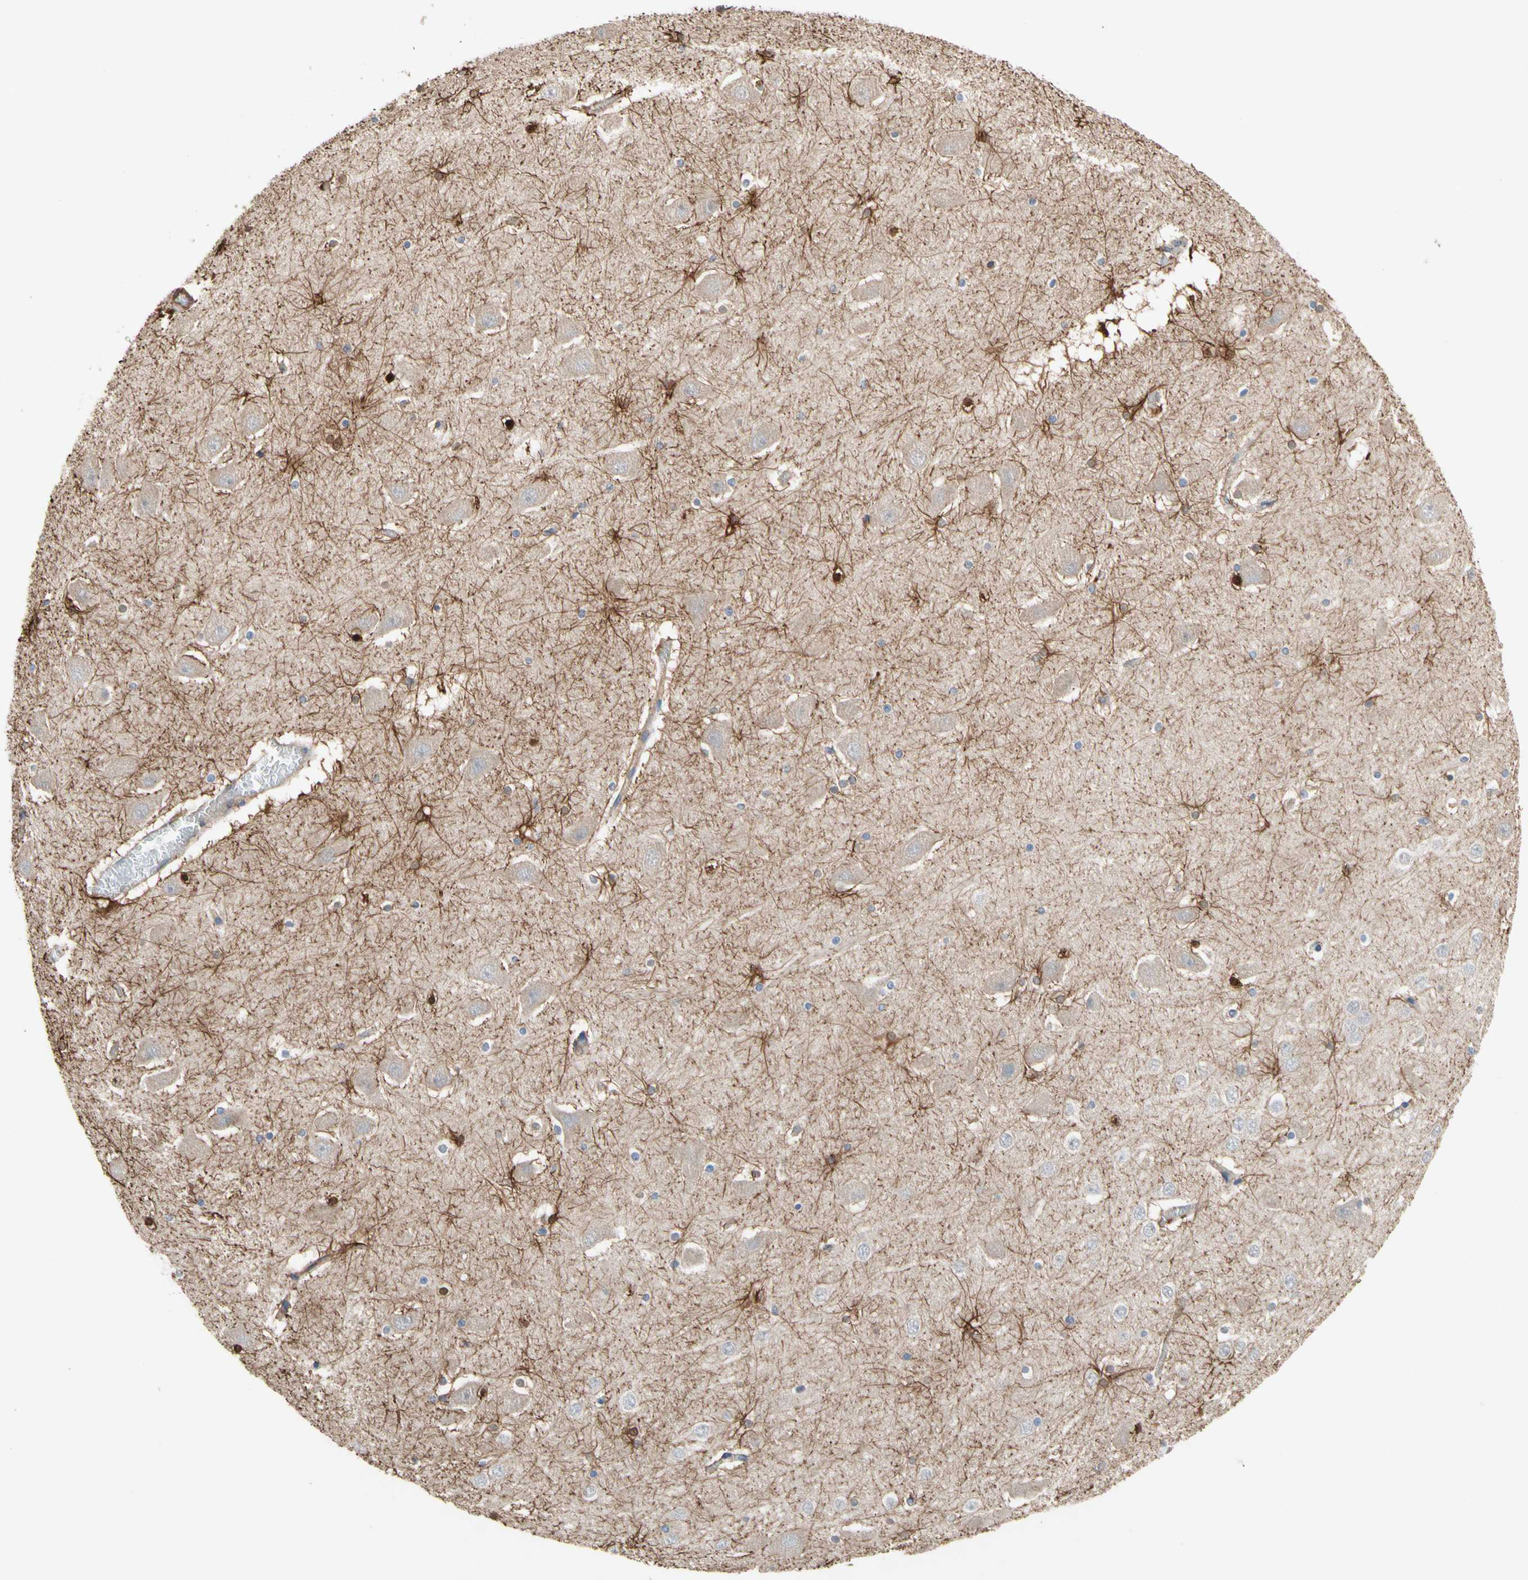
{"staining": {"intensity": "strong", "quantity": "<25%", "location": "cytoplasmic/membranous,nuclear"}, "tissue": "hippocampus", "cell_type": "Glial cells", "image_type": "normal", "snomed": [{"axis": "morphology", "description": "Normal tissue, NOS"}, {"axis": "topography", "description": "Hippocampus"}], "caption": "Immunohistochemistry (IHC) image of unremarkable hippocampus stained for a protein (brown), which reveals medium levels of strong cytoplasmic/membranous,nuclear positivity in about <25% of glial cells.", "gene": "TRAF2", "patient": {"sex": "male", "age": 45}}